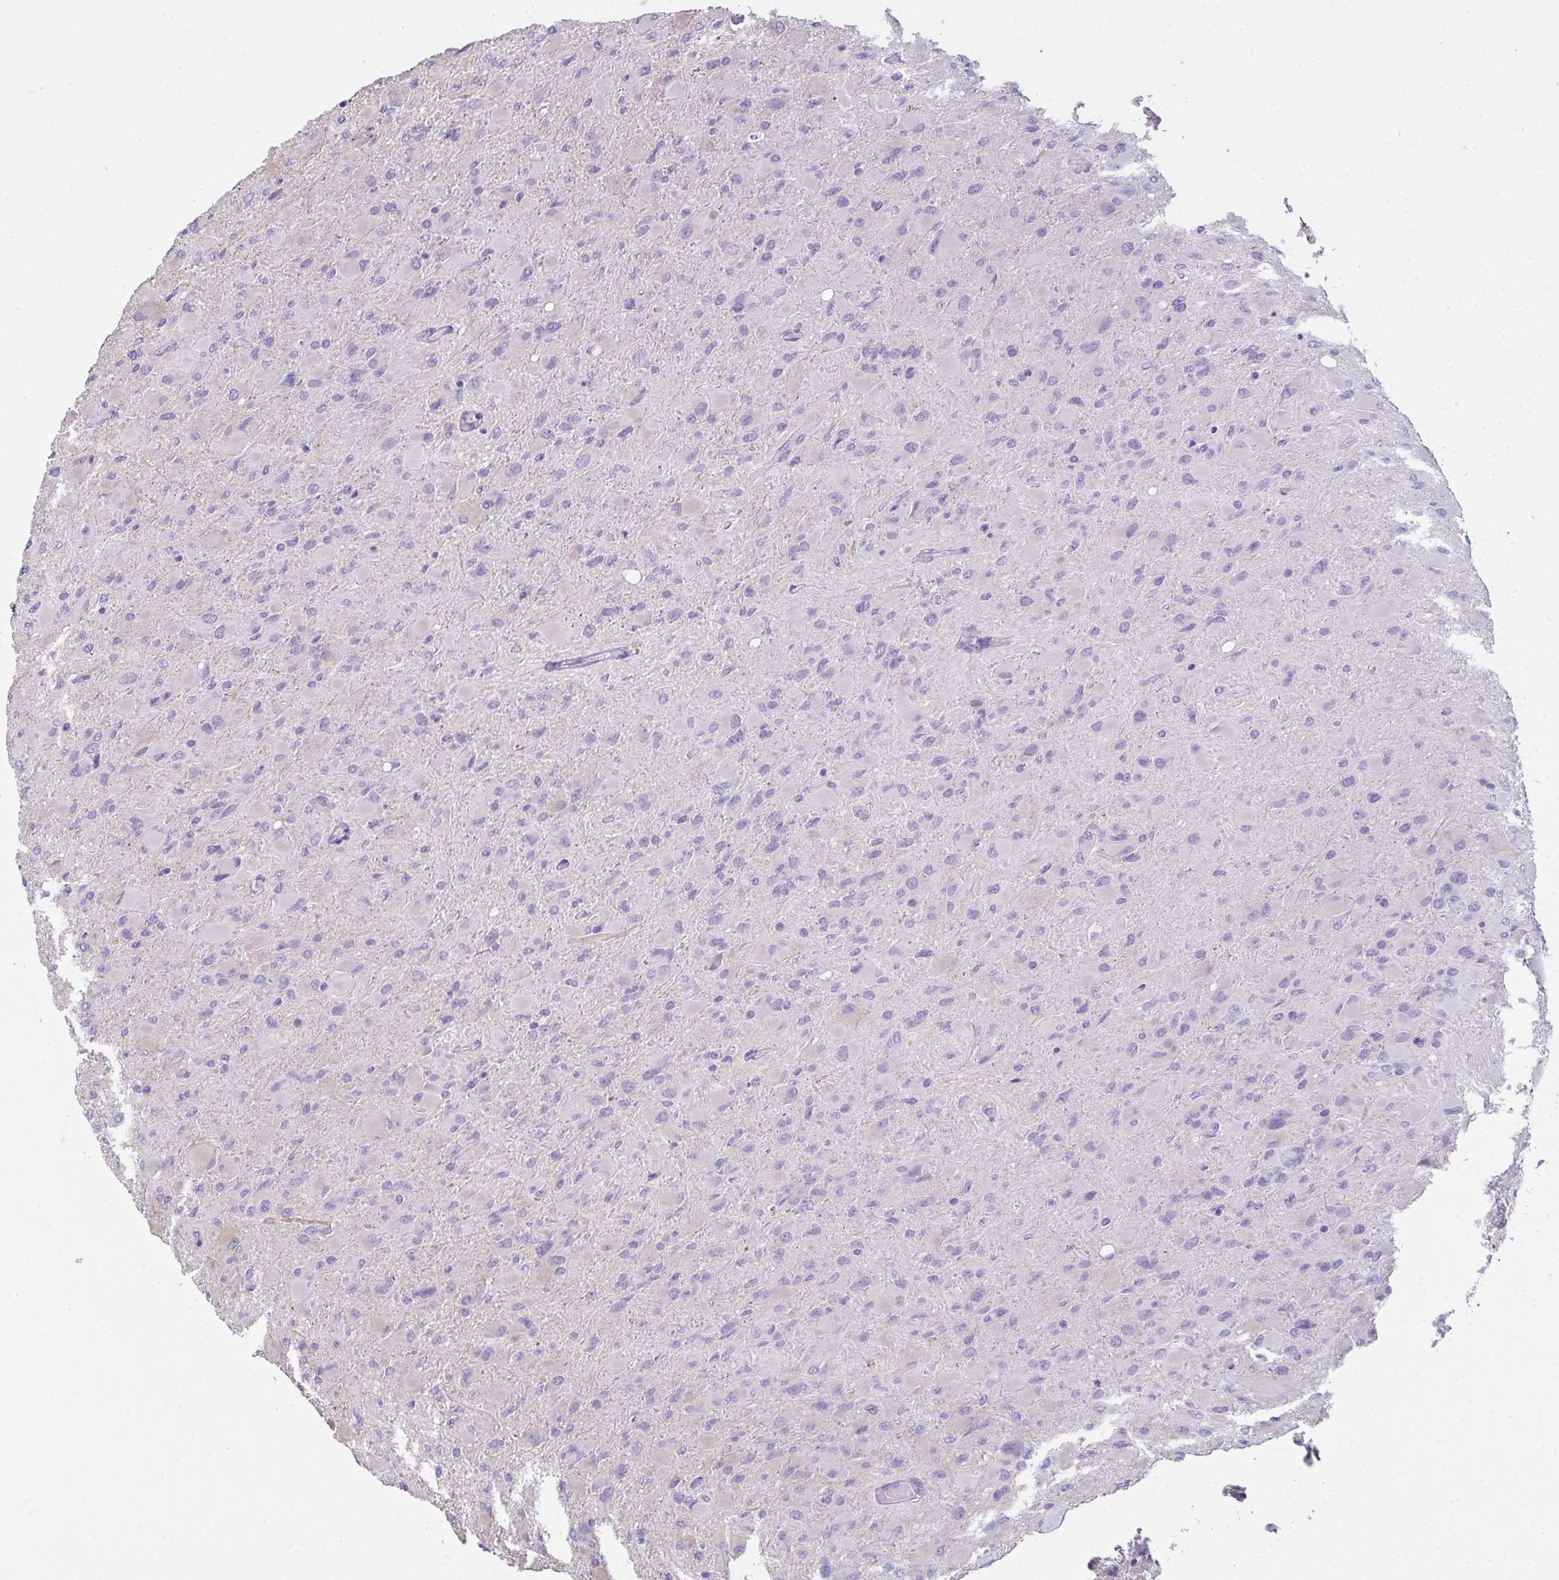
{"staining": {"intensity": "negative", "quantity": "none", "location": "none"}, "tissue": "glioma", "cell_type": "Tumor cells", "image_type": "cancer", "snomed": [{"axis": "morphology", "description": "Glioma, malignant, High grade"}, {"axis": "topography", "description": "Cerebral cortex"}], "caption": "Immunohistochemical staining of human high-grade glioma (malignant) demonstrates no significant staining in tumor cells.", "gene": "SUZ12", "patient": {"sex": "female", "age": 36}}